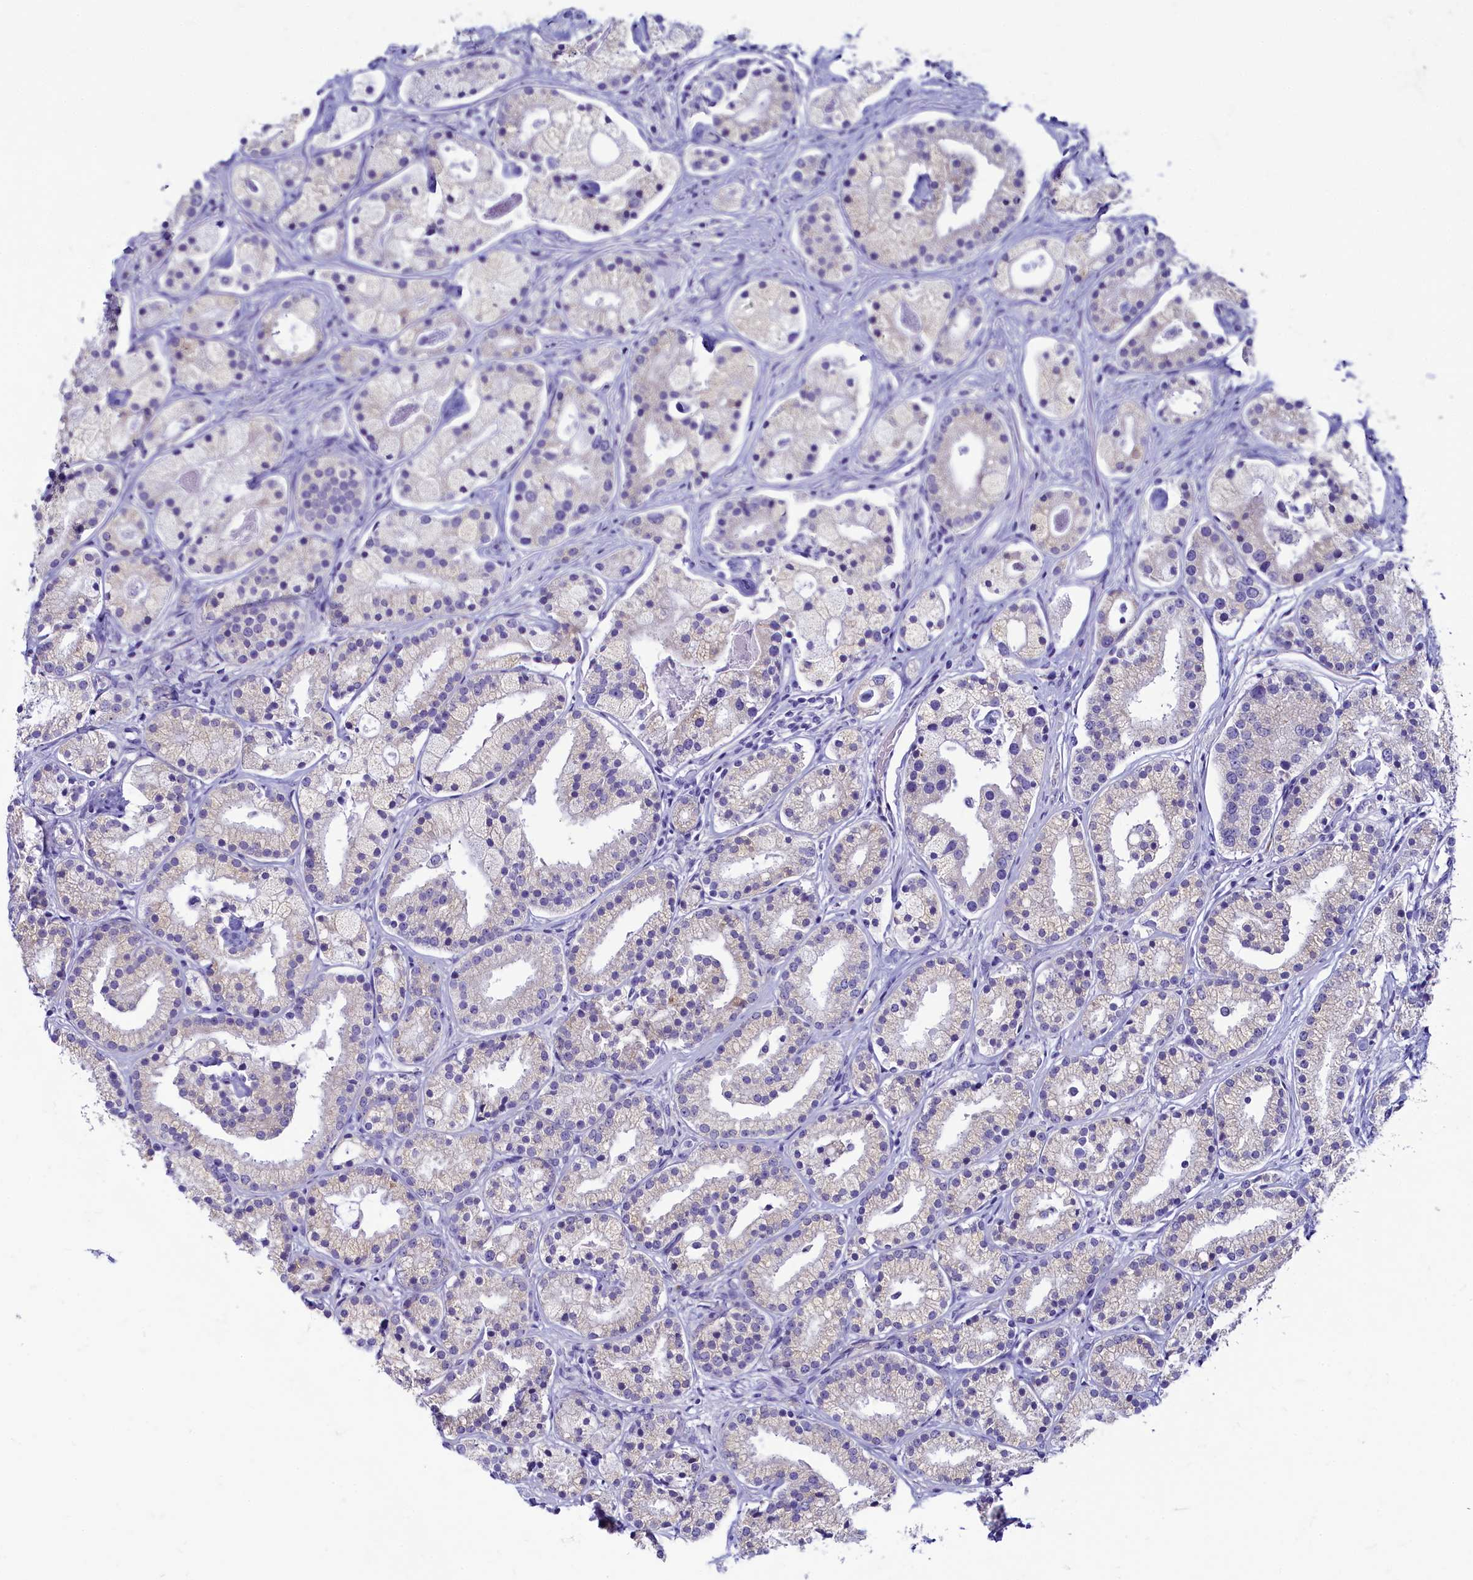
{"staining": {"intensity": "negative", "quantity": "none", "location": "none"}, "tissue": "prostate cancer", "cell_type": "Tumor cells", "image_type": "cancer", "snomed": [{"axis": "morphology", "description": "Adenocarcinoma, High grade"}, {"axis": "topography", "description": "Prostate"}], "caption": "Tumor cells show no significant protein expression in prostate cancer.", "gene": "SKA3", "patient": {"sex": "male", "age": 69}}